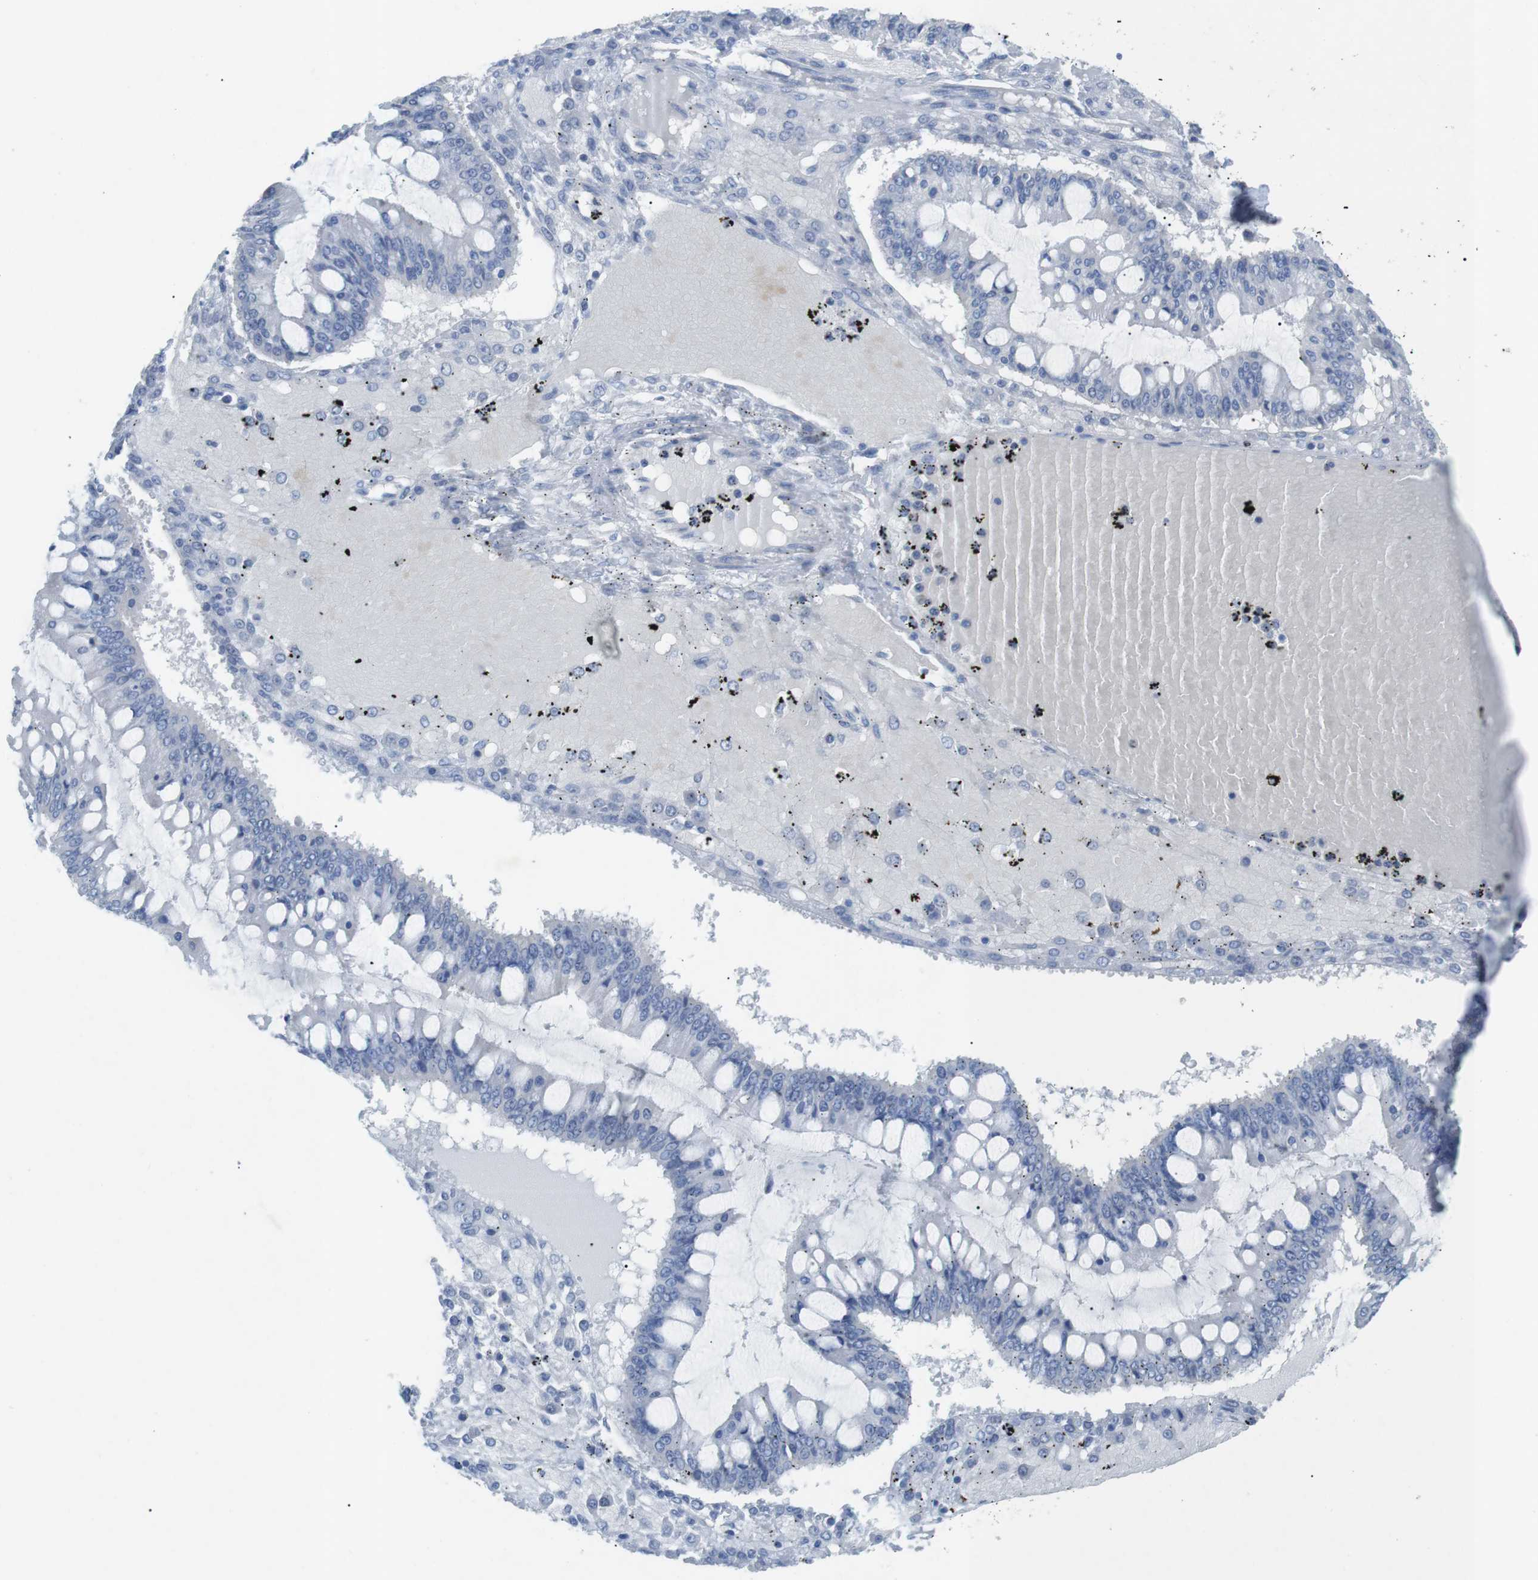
{"staining": {"intensity": "negative", "quantity": "none", "location": "none"}, "tissue": "ovarian cancer", "cell_type": "Tumor cells", "image_type": "cancer", "snomed": [{"axis": "morphology", "description": "Cystadenocarcinoma, mucinous, NOS"}, {"axis": "topography", "description": "Ovary"}], "caption": "Ovarian cancer was stained to show a protein in brown. There is no significant positivity in tumor cells. (IHC, brightfield microscopy, high magnification).", "gene": "SALL4", "patient": {"sex": "female", "age": 73}}